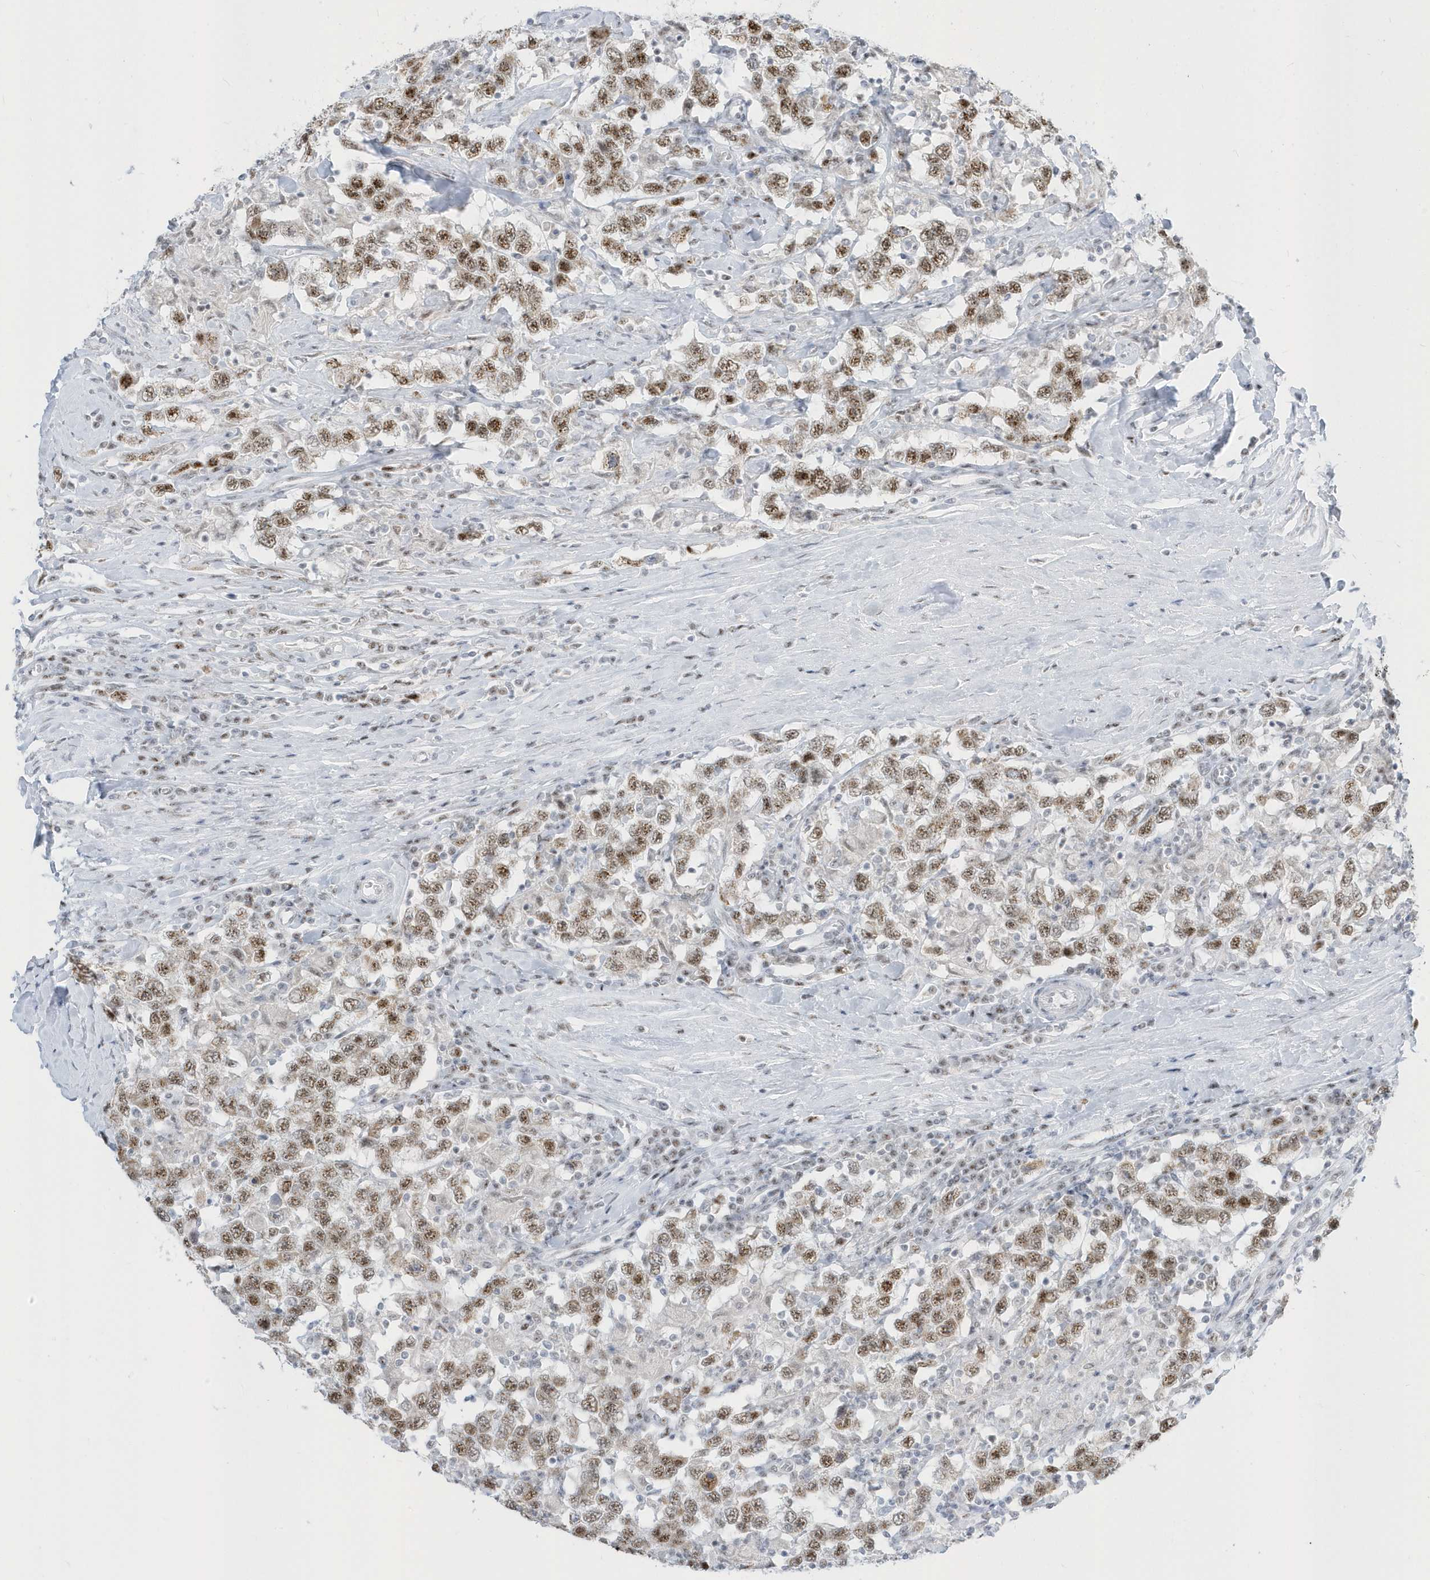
{"staining": {"intensity": "moderate", "quantity": ">75%", "location": "nuclear"}, "tissue": "testis cancer", "cell_type": "Tumor cells", "image_type": "cancer", "snomed": [{"axis": "morphology", "description": "Seminoma, NOS"}, {"axis": "topography", "description": "Testis"}], "caption": "Protein staining by immunohistochemistry (IHC) demonstrates moderate nuclear positivity in approximately >75% of tumor cells in testis cancer.", "gene": "PLEKHN1", "patient": {"sex": "male", "age": 41}}